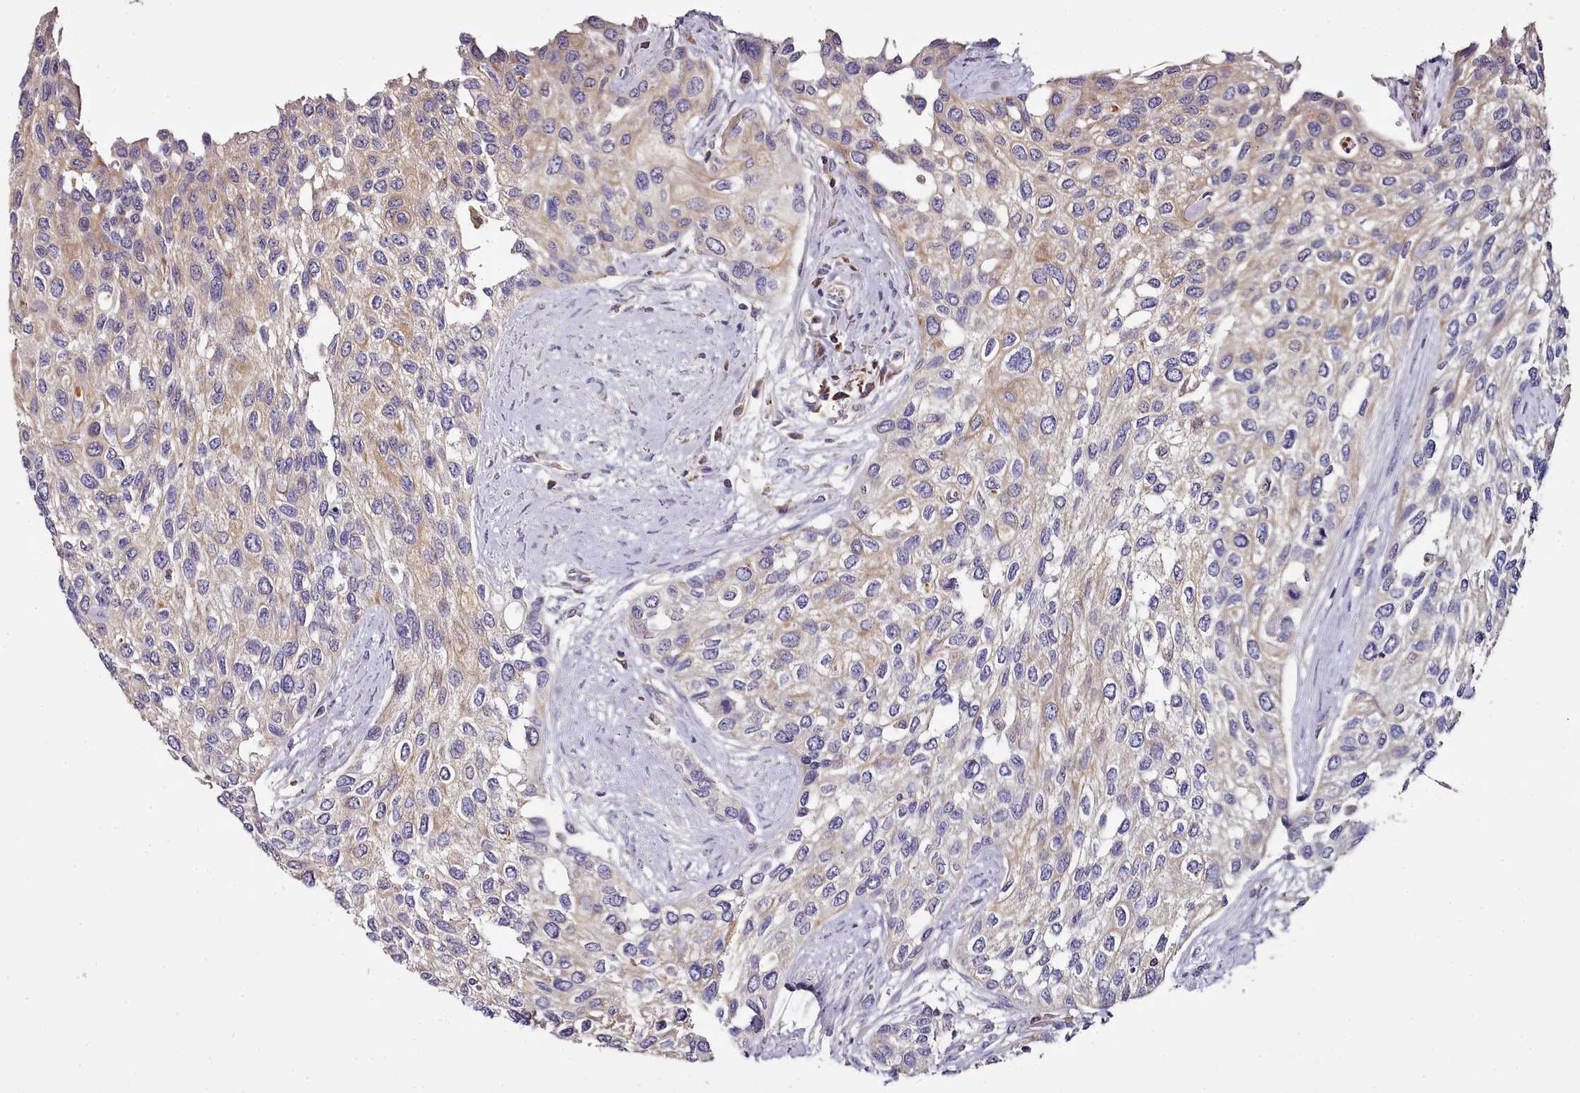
{"staining": {"intensity": "weak", "quantity": "<25%", "location": "cytoplasmic/membranous"}, "tissue": "urothelial cancer", "cell_type": "Tumor cells", "image_type": "cancer", "snomed": [{"axis": "morphology", "description": "Normal tissue, NOS"}, {"axis": "morphology", "description": "Urothelial carcinoma, High grade"}, {"axis": "topography", "description": "Vascular tissue"}, {"axis": "topography", "description": "Urinary bladder"}], "caption": "Human urothelial carcinoma (high-grade) stained for a protein using IHC shows no expression in tumor cells.", "gene": "ACSS1", "patient": {"sex": "female", "age": 56}}